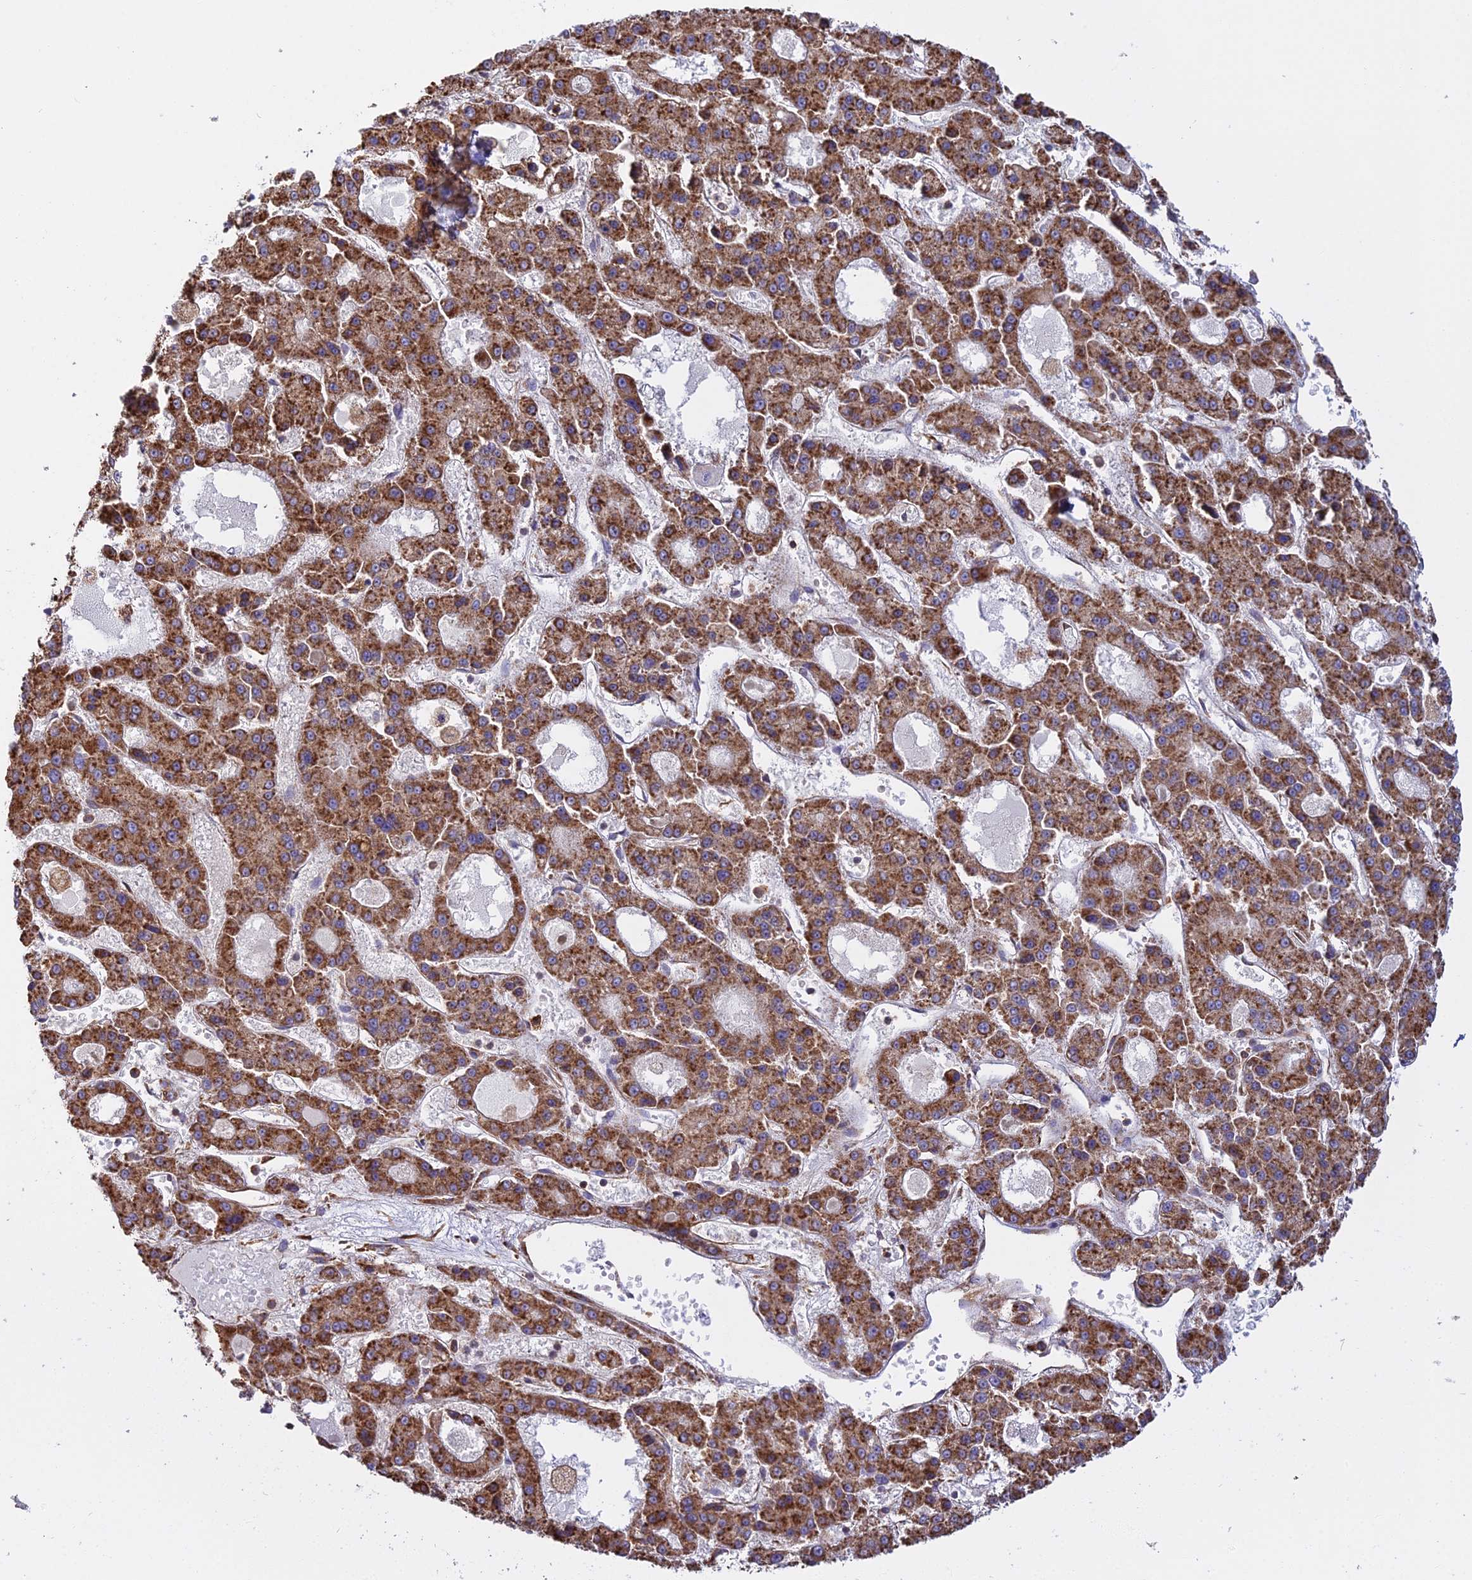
{"staining": {"intensity": "strong", "quantity": ">75%", "location": "cytoplasmic/membranous"}, "tissue": "liver cancer", "cell_type": "Tumor cells", "image_type": "cancer", "snomed": [{"axis": "morphology", "description": "Carcinoma, Hepatocellular, NOS"}, {"axis": "topography", "description": "Liver"}], "caption": "IHC photomicrograph of human liver cancer stained for a protein (brown), which exhibits high levels of strong cytoplasmic/membranous positivity in about >75% of tumor cells.", "gene": "RPL26", "patient": {"sex": "male", "age": 70}}